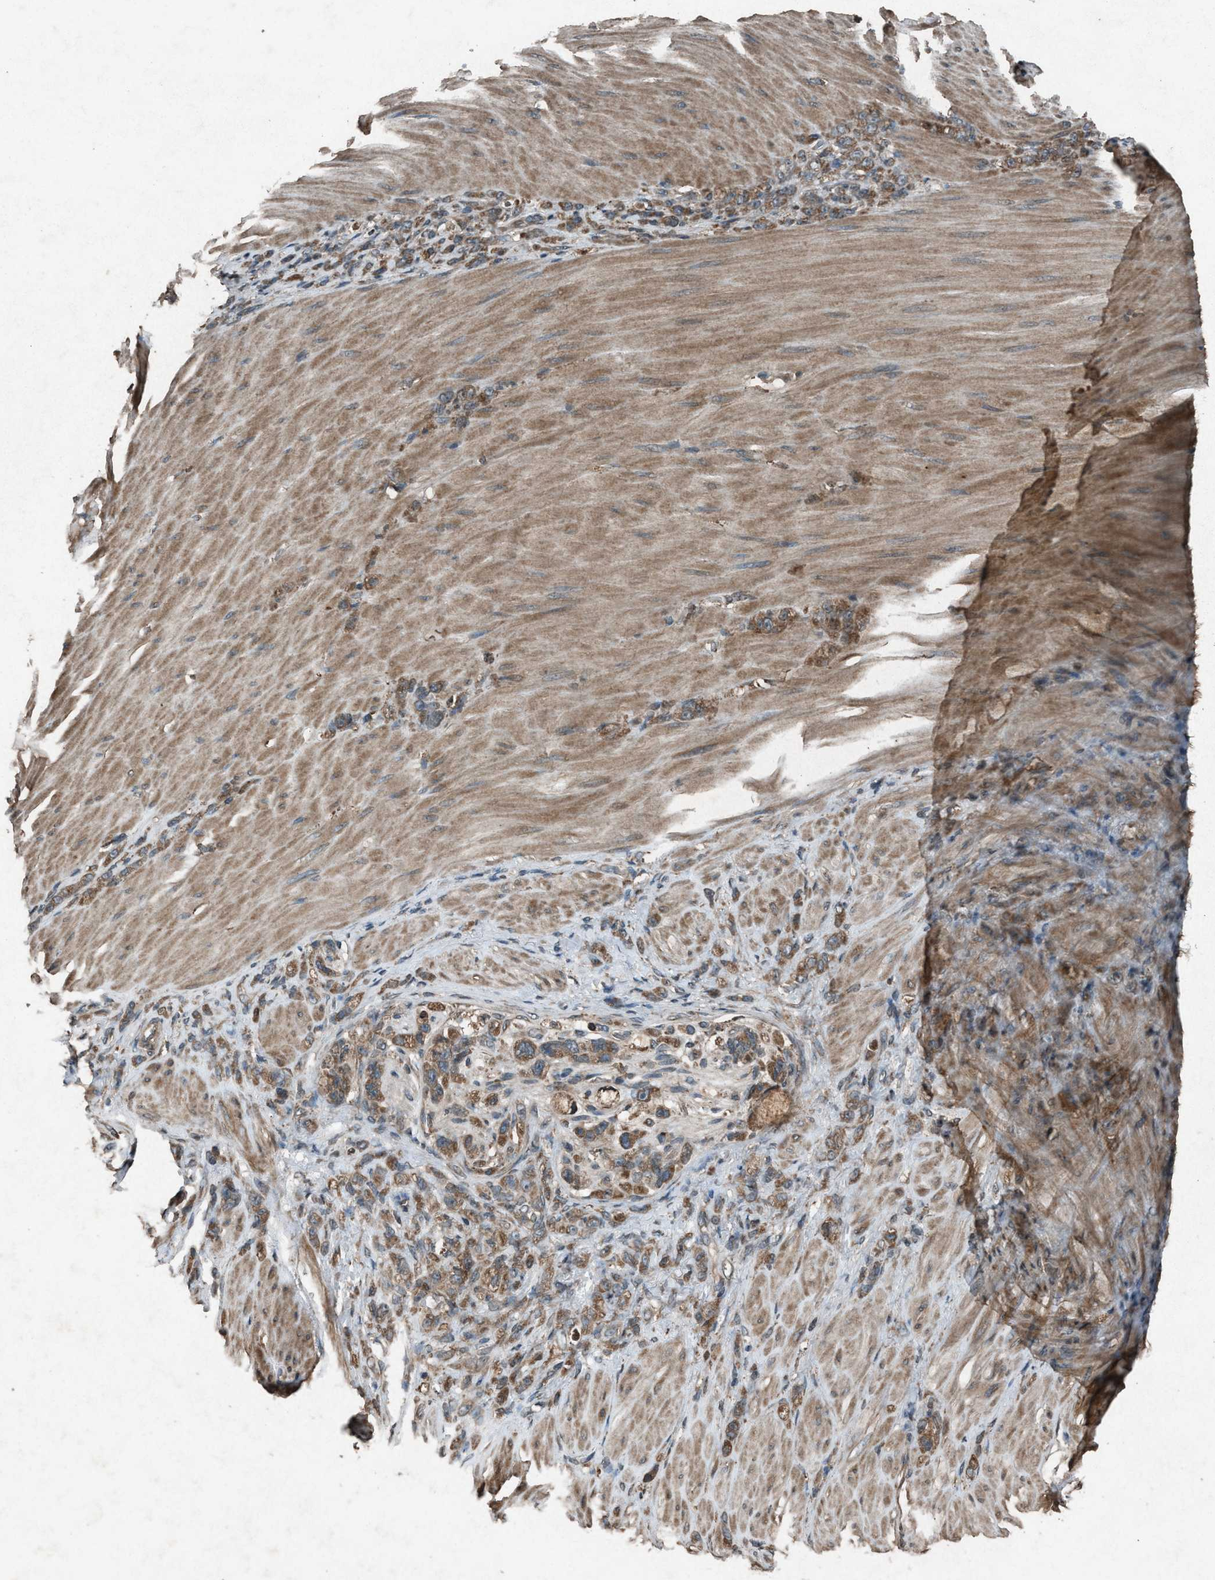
{"staining": {"intensity": "moderate", "quantity": ">75%", "location": "cytoplasmic/membranous"}, "tissue": "stomach cancer", "cell_type": "Tumor cells", "image_type": "cancer", "snomed": [{"axis": "morphology", "description": "Normal tissue, NOS"}, {"axis": "morphology", "description": "Adenocarcinoma, NOS"}, {"axis": "topography", "description": "Stomach"}], "caption": "Adenocarcinoma (stomach) stained with immunohistochemistry (IHC) demonstrates moderate cytoplasmic/membranous staining in approximately >75% of tumor cells.", "gene": "CALR", "patient": {"sex": "male", "age": 82}}